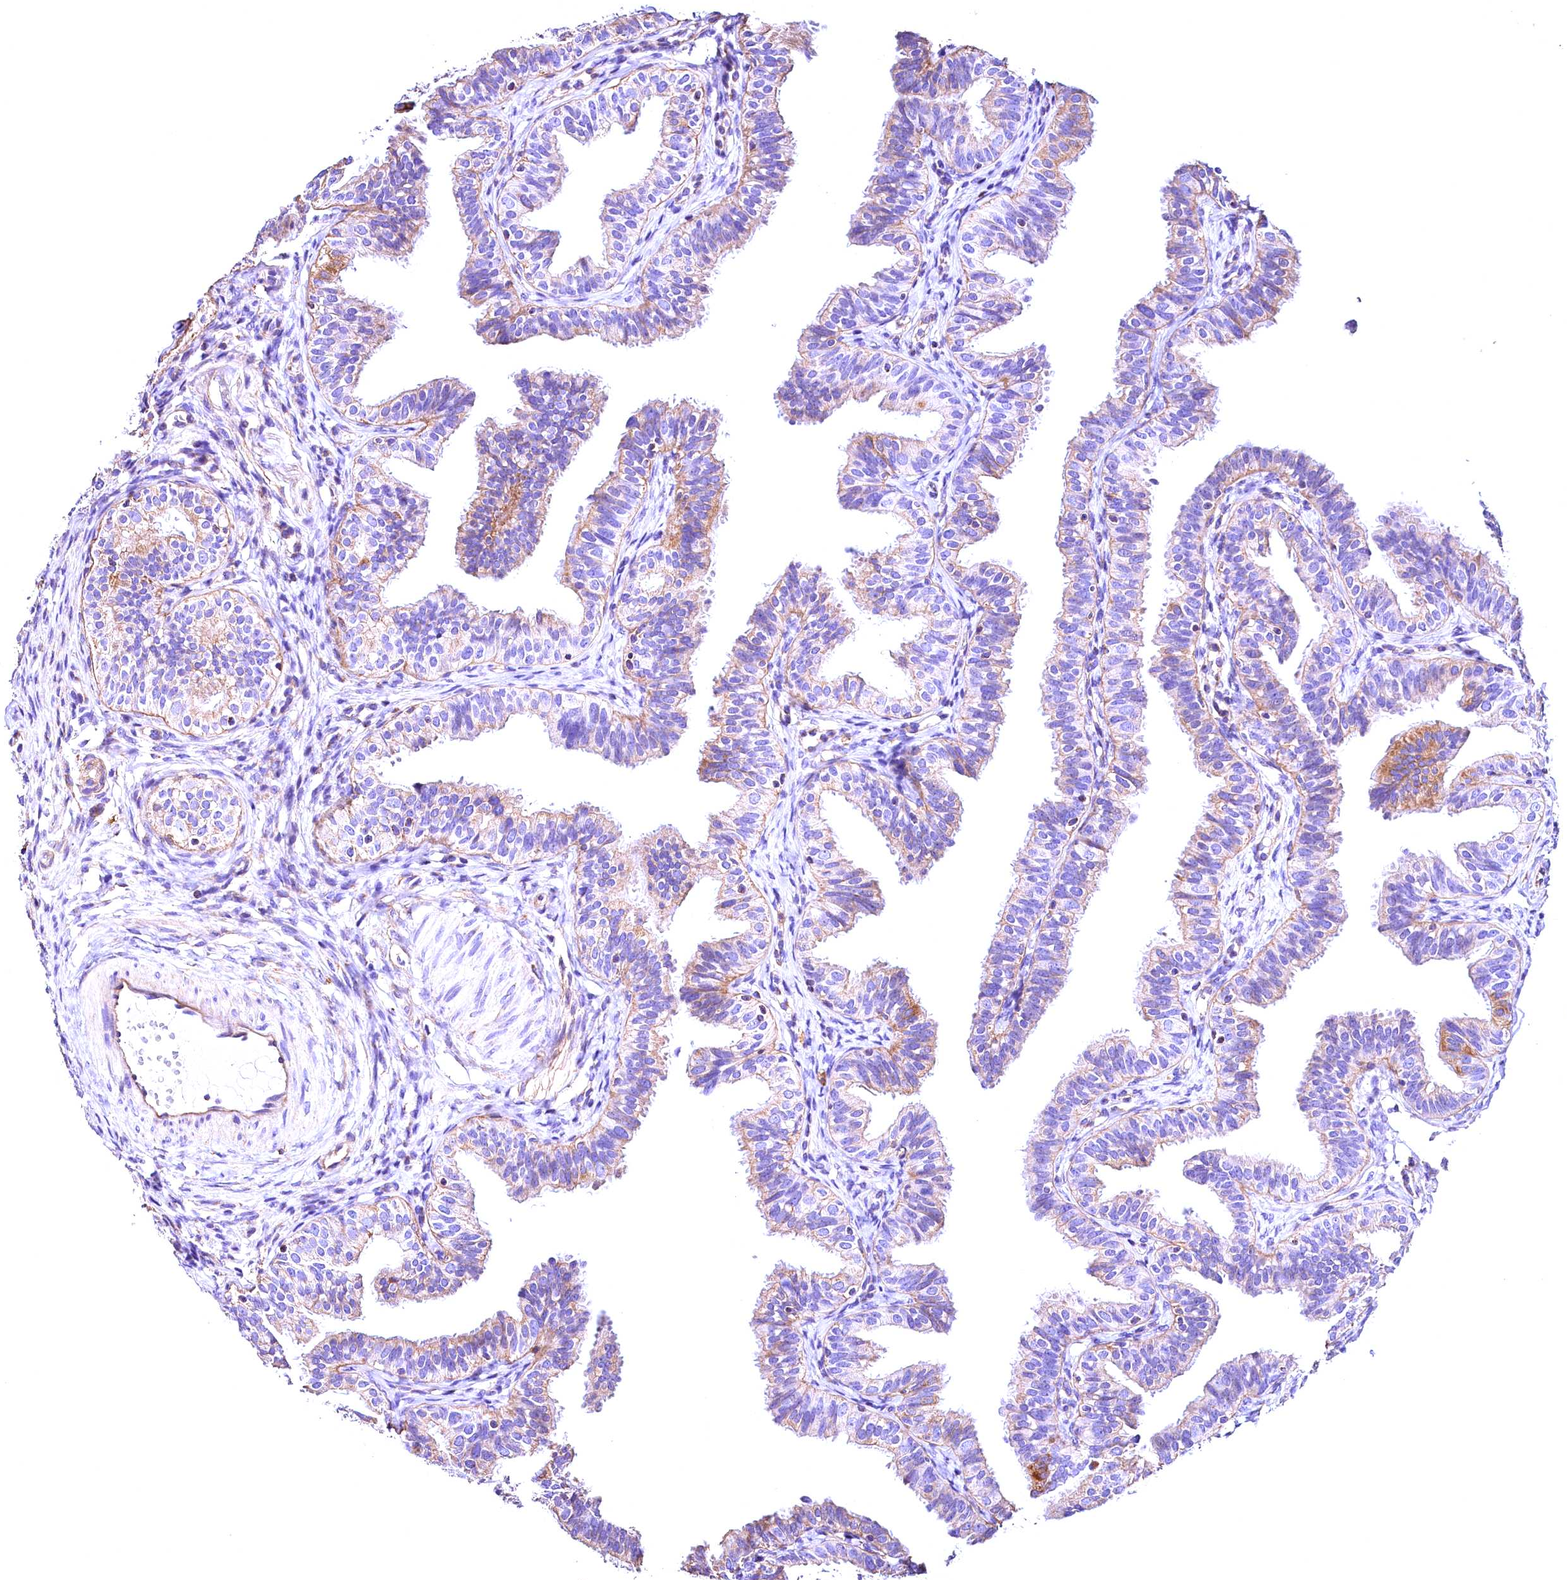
{"staining": {"intensity": "moderate", "quantity": "25%-75%", "location": "cytoplasmic/membranous"}, "tissue": "fallopian tube", "cell_type": "Glandular cells", "image_type": "normal", "snomed": [{"axis": "morphology", "description": "Normal tissue, NOS"}, {"axis": "topography", "description": "Fallopian tube"}], "caption": "This is an image of immunohistochemistry (IHC) staining of unremarkable fallopian tube, which shows moderate positivity in the cytoplasmic/membranous of glandular cells.", "gene": "ACAA2", "patient": {"sex": "female", "age": 35}}